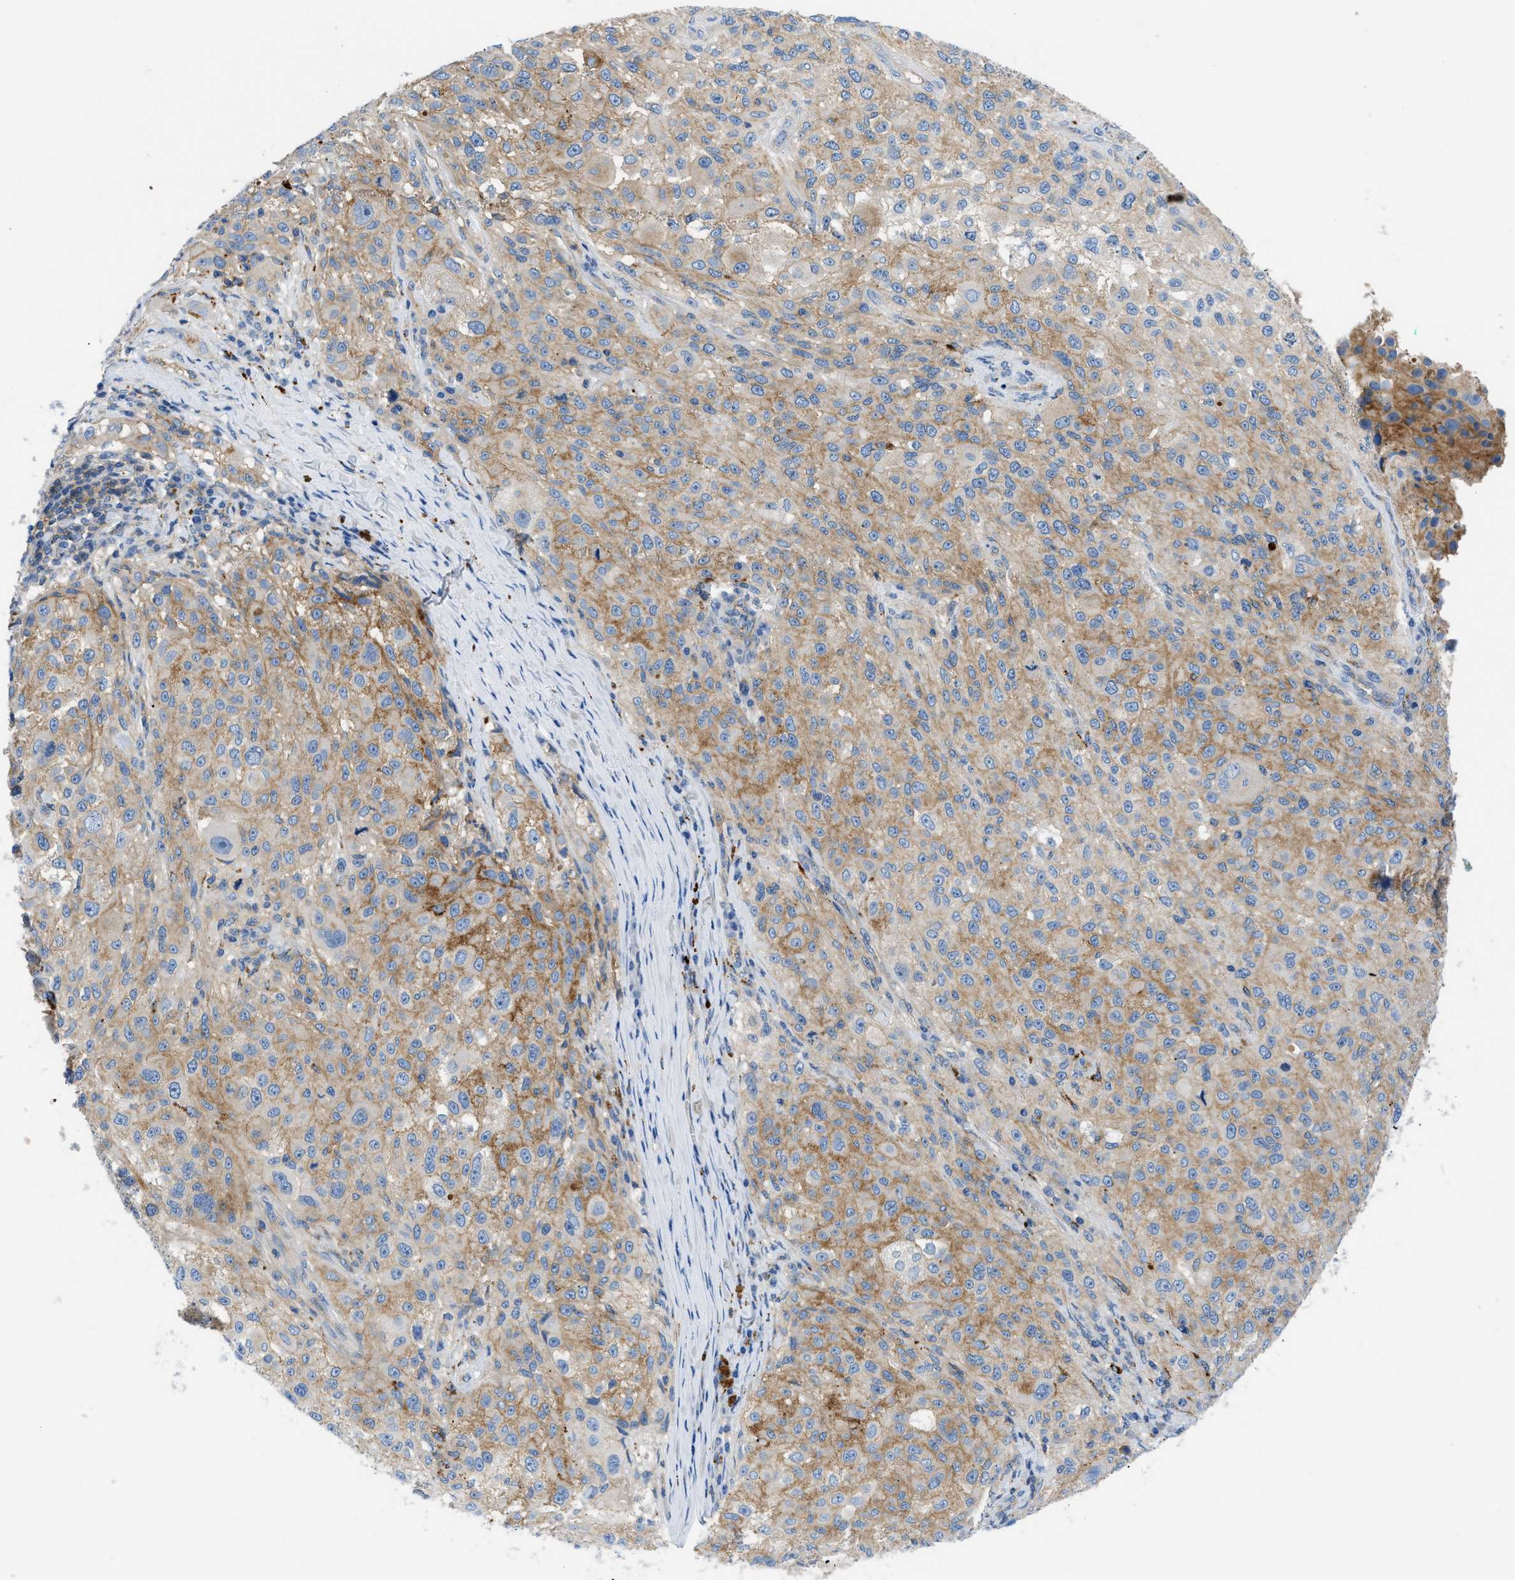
{"staining": {"intensity": "weak", "quantity": ">75%", "location": "cytoplasmic/membranous"}, "tissue": "melanoma", "cell_type": "Tumor cells", "image_type": "cancer", "snomed": [{"axis": "morphology", "description": "Necrosis, NOS"}, {"axis": "morphology", "description": "Malignant melanoma, NOS"}, {"axis": "topography", "description": "Skin"}], "caption": "The immunohistochemical stain labels weak cytoplasmic/membranous expression in tumor cells of malignant melanoma tissue.", "gene": "ORAI1", "patient": {"sex": "female", "age": 87}}